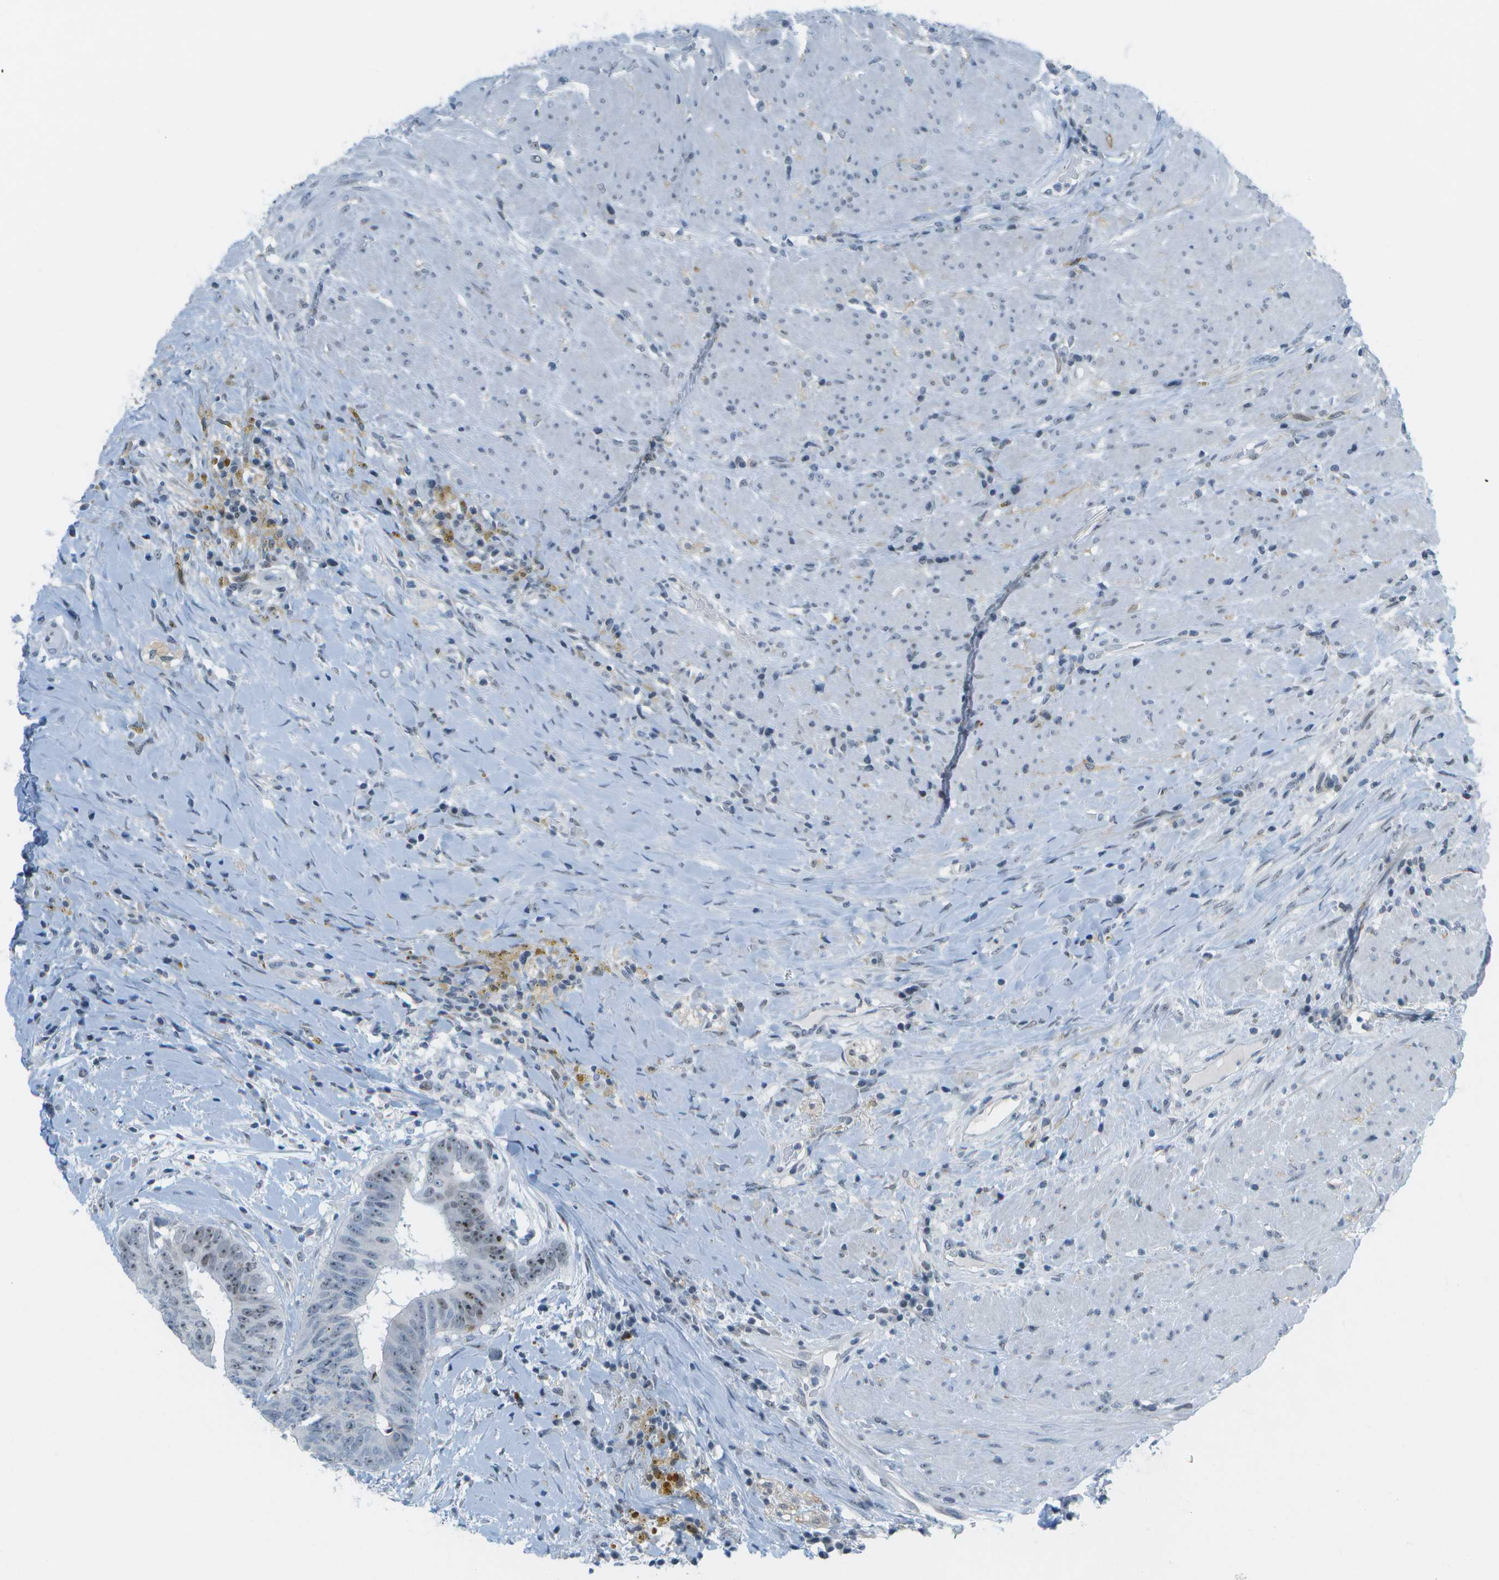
{"staining": {"intensity": "weak", "quantity": "25%-75%", "location": "nuclear"}, "tissue": "colorectal cancer", "cell_type": "Tumor cells", "image_type": "cancer", "snomed": [{"axis": "morphology", "description": "Adenocarcinoma, NOS"}, {"axis": "topography", "description": "Rectum"}], "caption": "Adenocarcinoma (colorectal) was stained to show a protein in brown. There is low levels of weak nuclear positivity in about 25%-75% of tumor cells. (DAB IHC, brown staining for protein, blue staining for nuclei).", "gene": "PITHD1", "patient": {"sex": "male", "age": 72}}